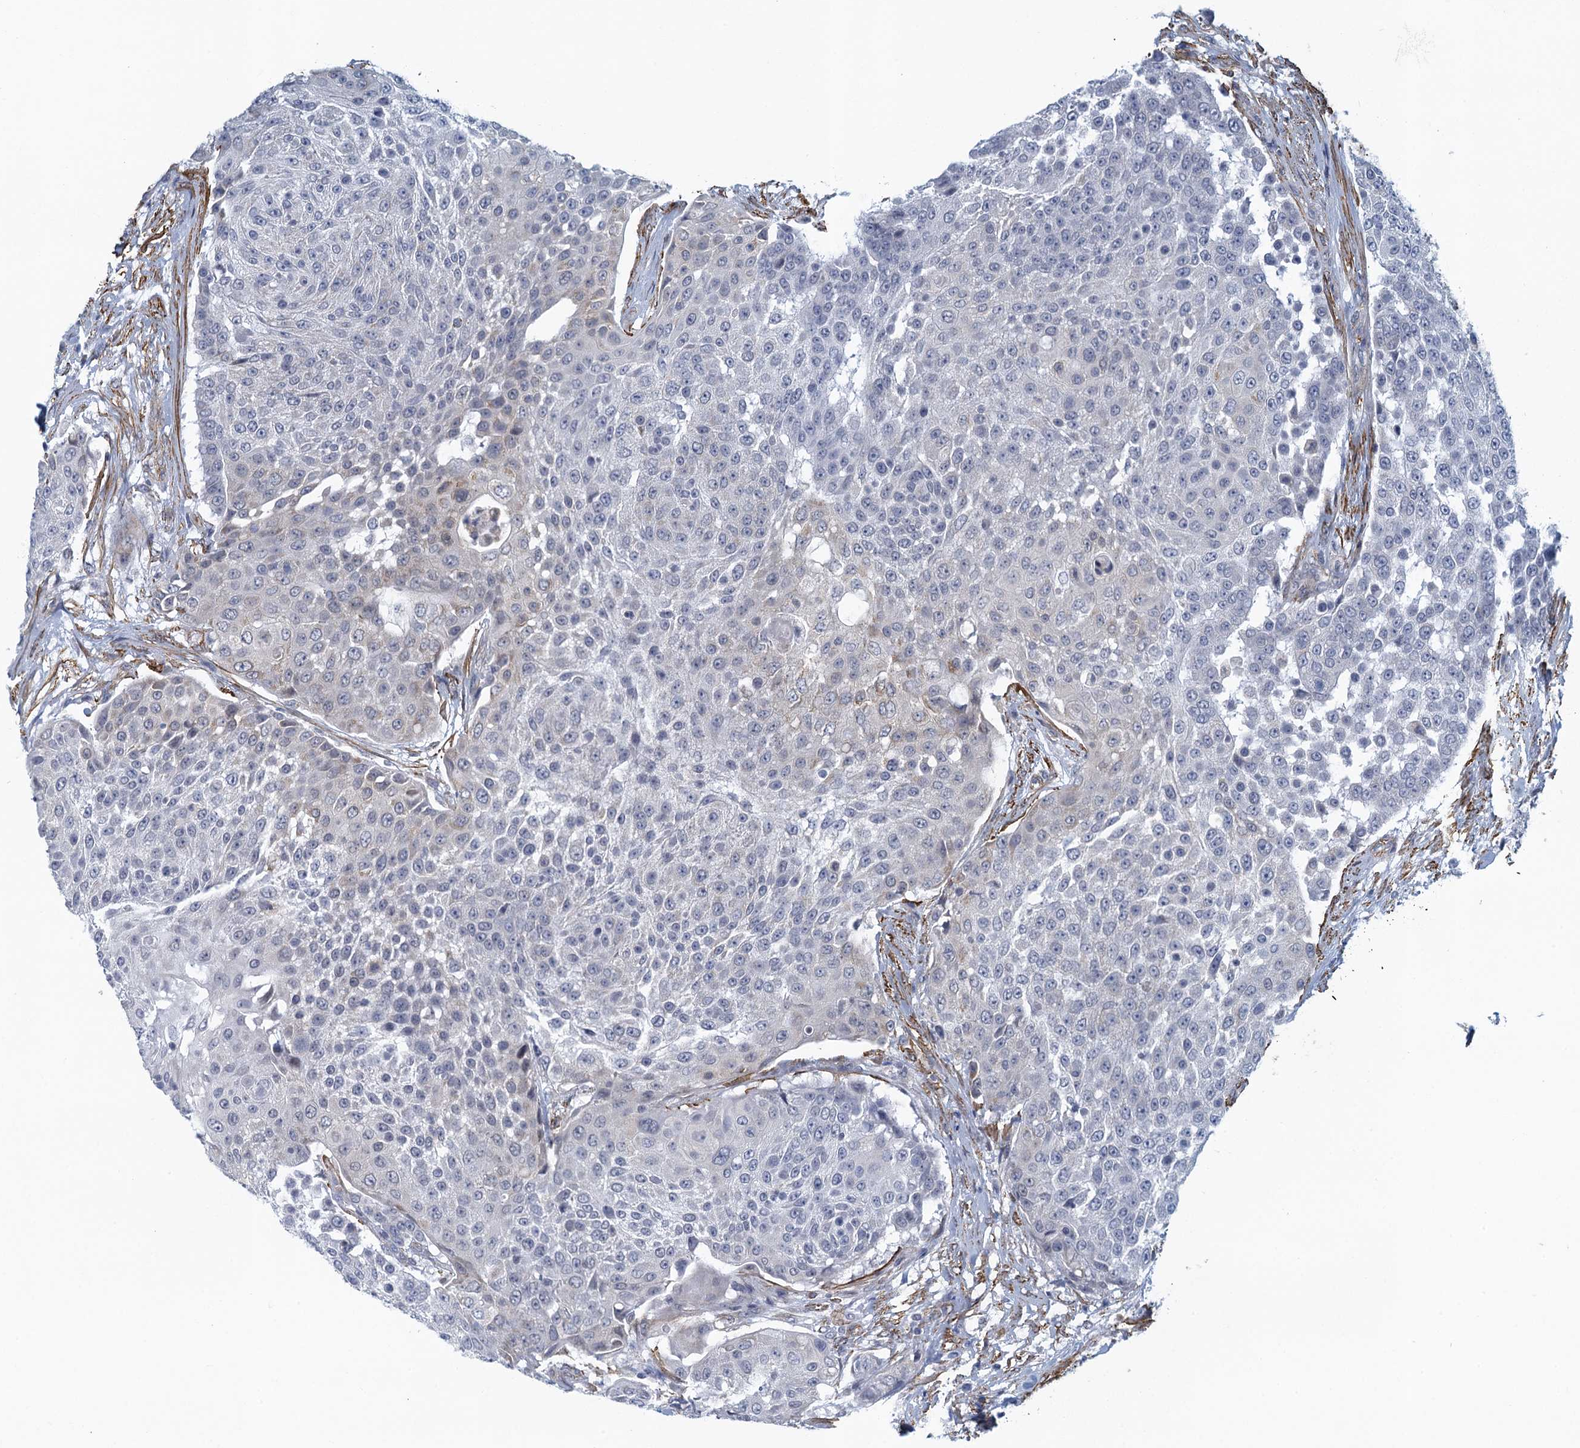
{"staining": {"intensity": "negative", "quantity": "none", "location": "none"}, "tissue": "urothelial cancer", "cell_type": "Tumor cells", "image_type": "cancer", "snomed": [{"axis": "morphology", "description": "Urothelial carcinoma, High grade"}, {"axis": "topography", "description": "Urinary bladder"}], "caption": "An immunohistochemistry histopathology image of urothelial cancer is shown. There is no staining in tumor cells of urothelial cancer.", "gene": "ALG2", "patient": {"sex": "female", "age": 63}}